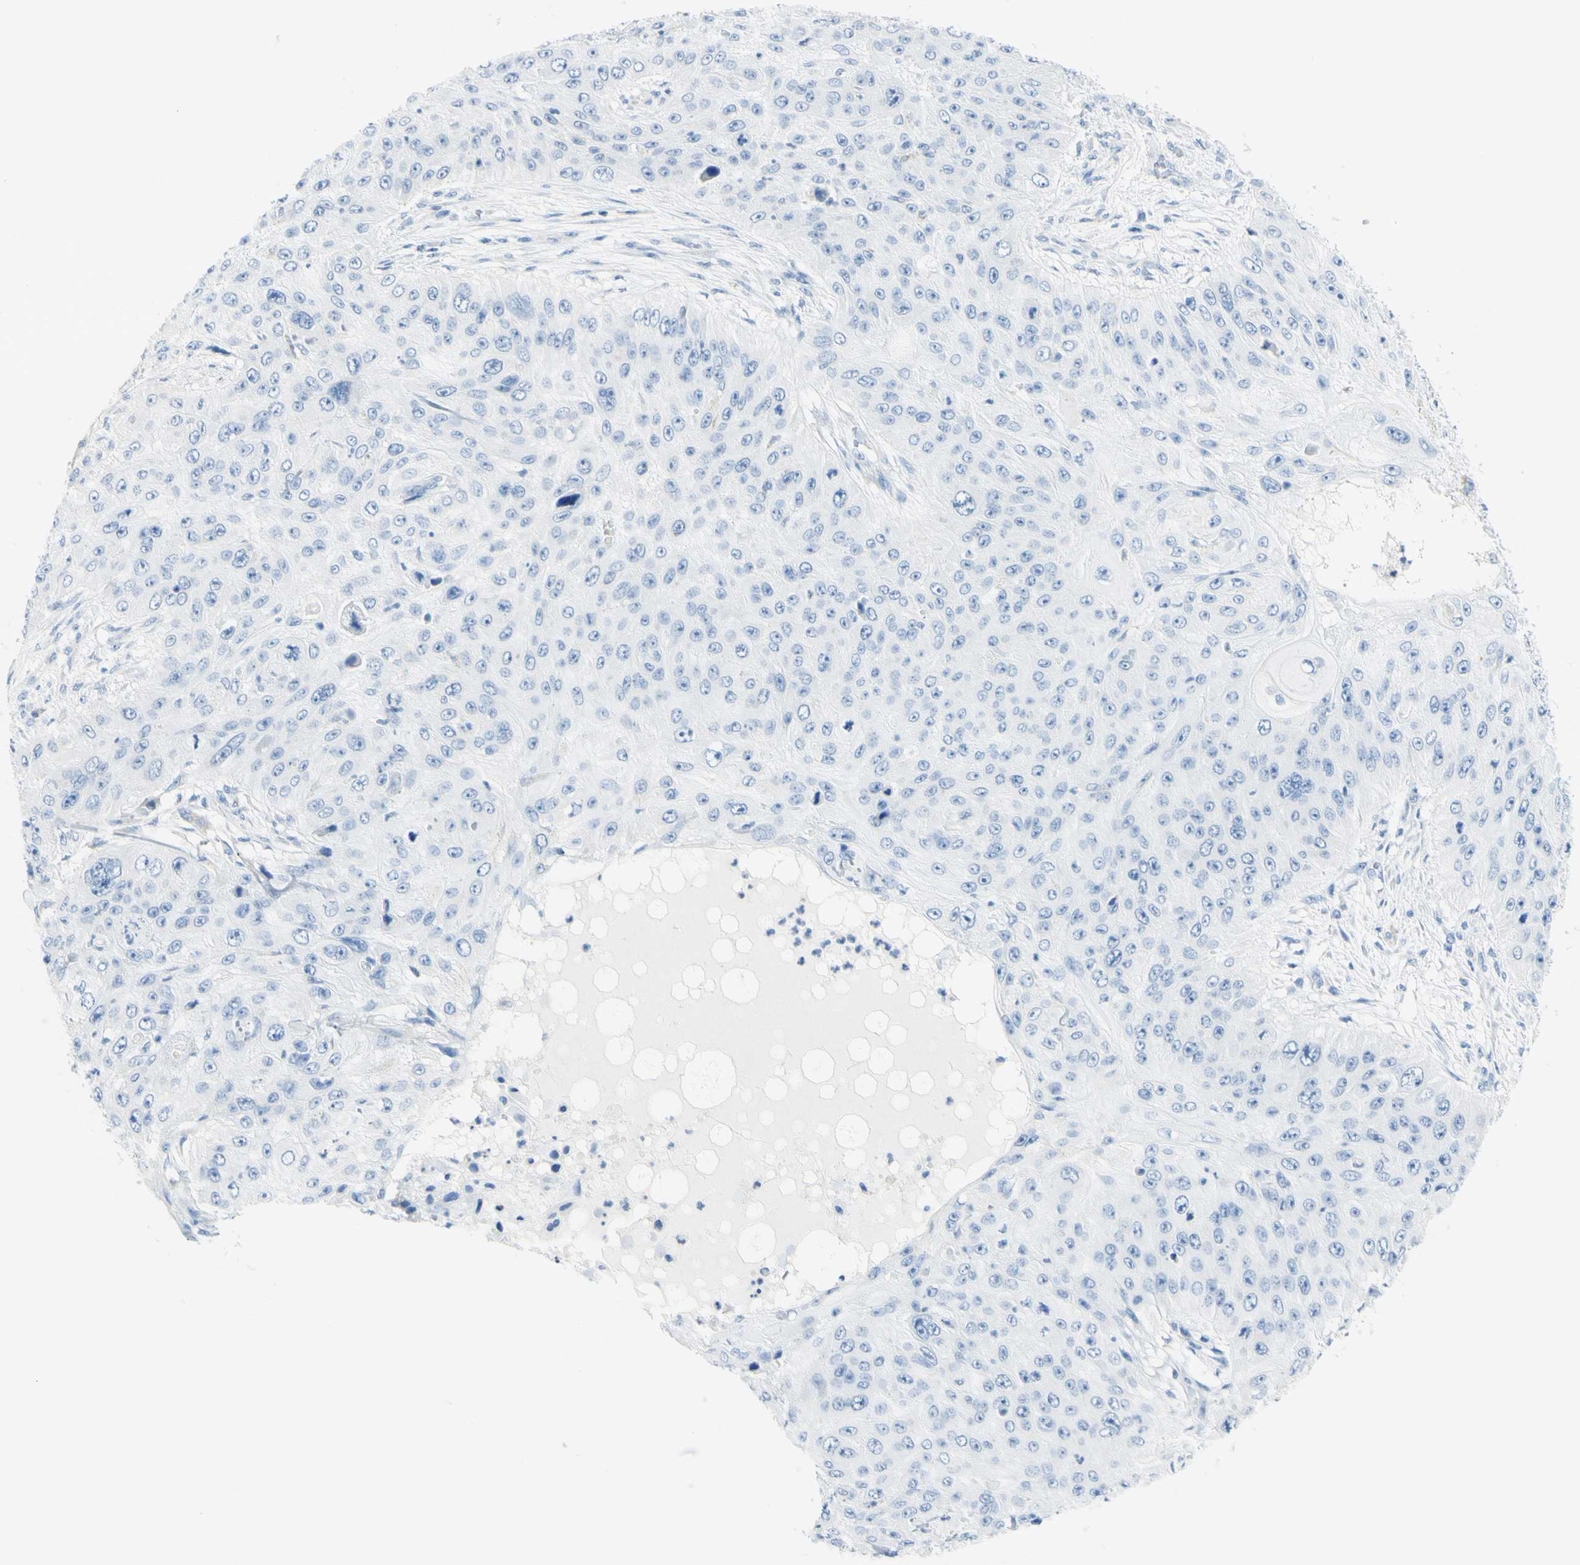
{"staining": {"intensity": "negative", "quantity": "none", "location": "none"}, "tissue": "skin cancer", "cell_type": "Tumor cells", "image_type": "cancer", "snomed": [{"axis": "morphology", "description": "Squamous cell carcinoma, NOS"}, {"axis": "topography", "description": "Skin"}], "caption": "DAB immunohistochemical staining of skin squamous cell carcinoma displays no significant staining in tumor cells. Nuclei are stained in blue.", "gene": "TSPAN1", "patient": {"sex": "female", "age": 80}}